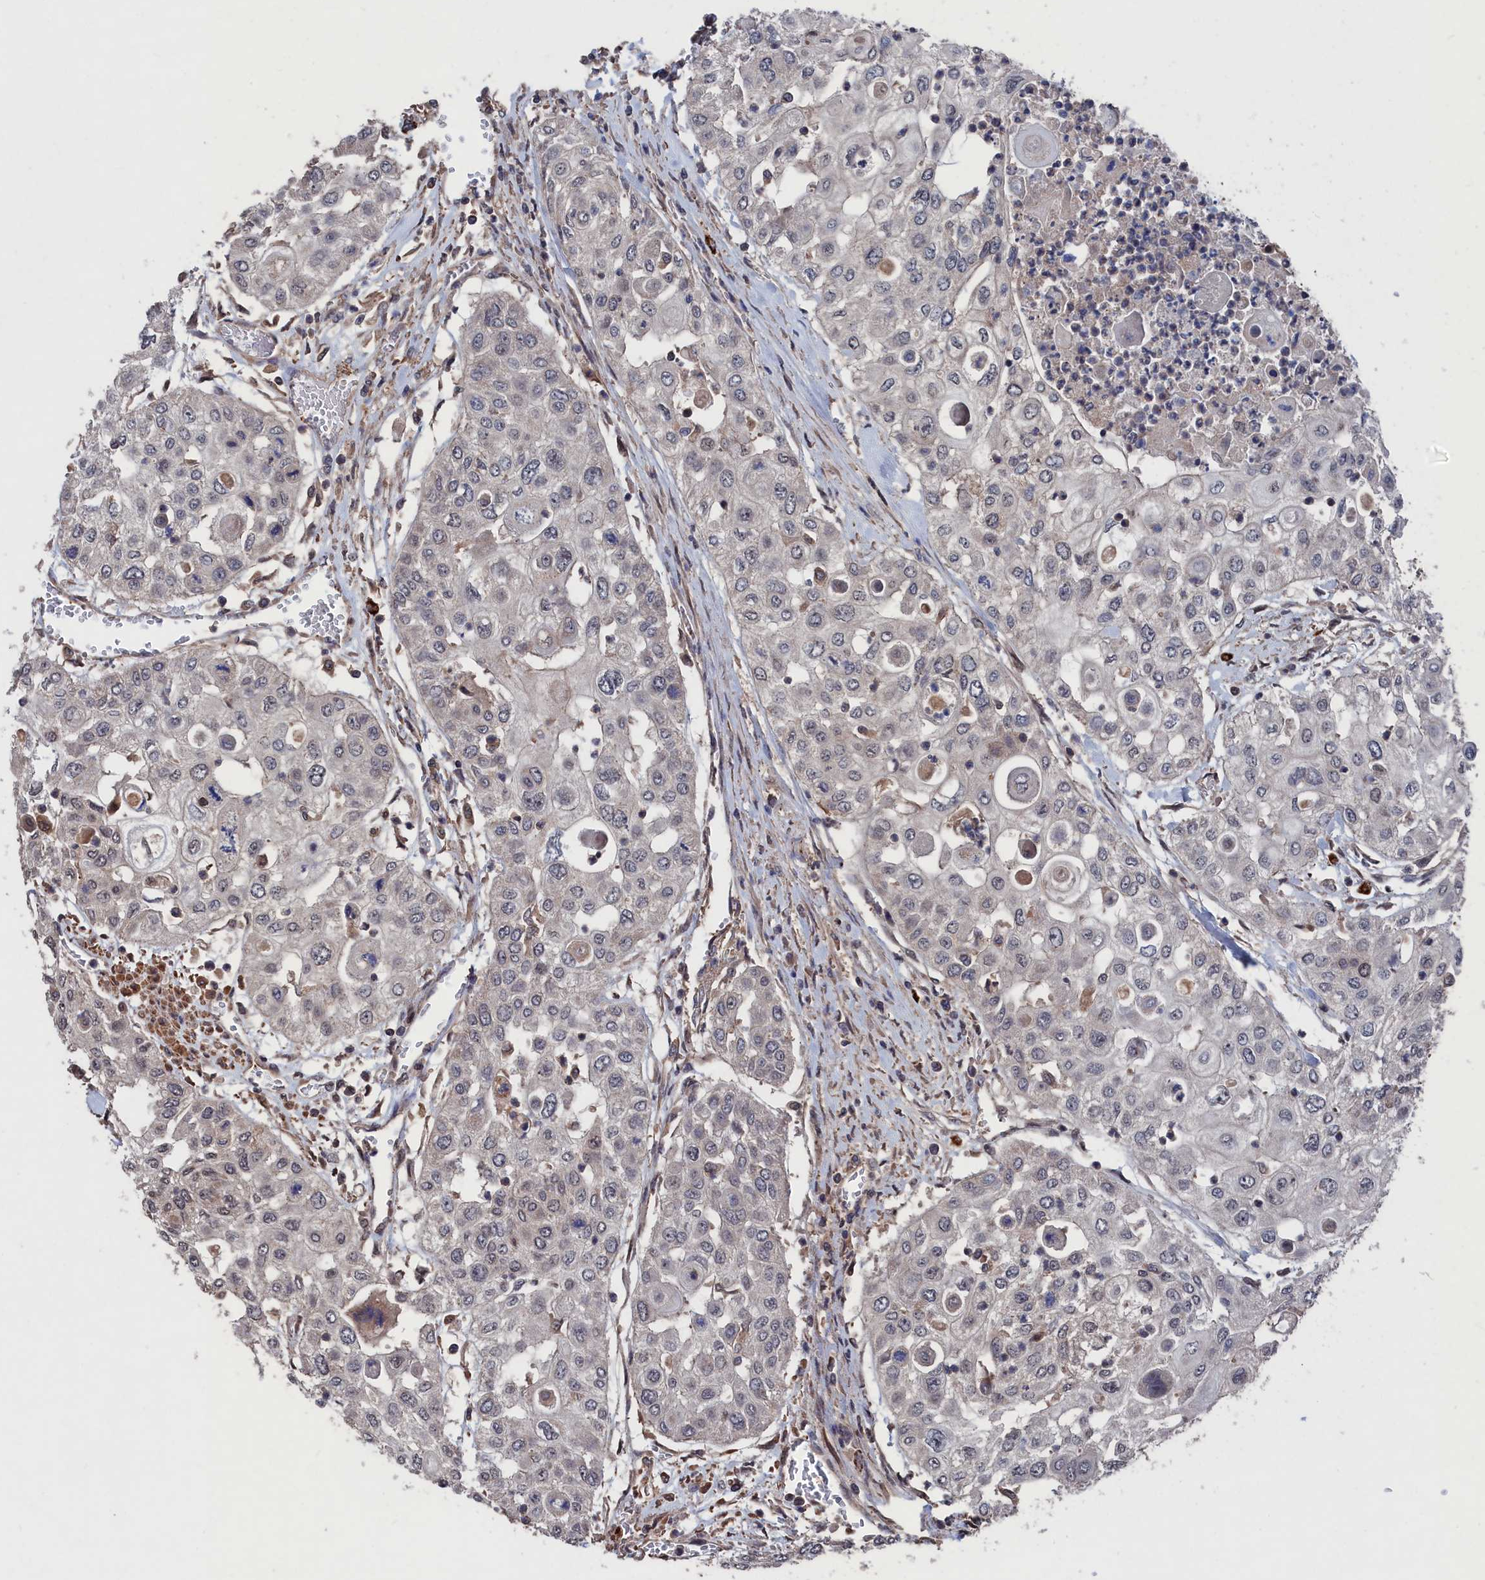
{"staining": {"intensity": "negative", "quantity": "none", "location": "none"}, "tissue": "urothelial cancer", "cell_type": "Tumor cells", "image_type": "cancer", "snomed": [{"axis": "morphology", "description": "Urothelial carcinoma, High grade"}, {"axis": "topography", "description": "Urinary bladder"}], "caption": "This is a micrograph of immunohistochemistry staining of urothelial cancer, which shows no positivity in tumor cells.", "gene": "PDE12", "patient": {"sex": "female", "age": 79}}